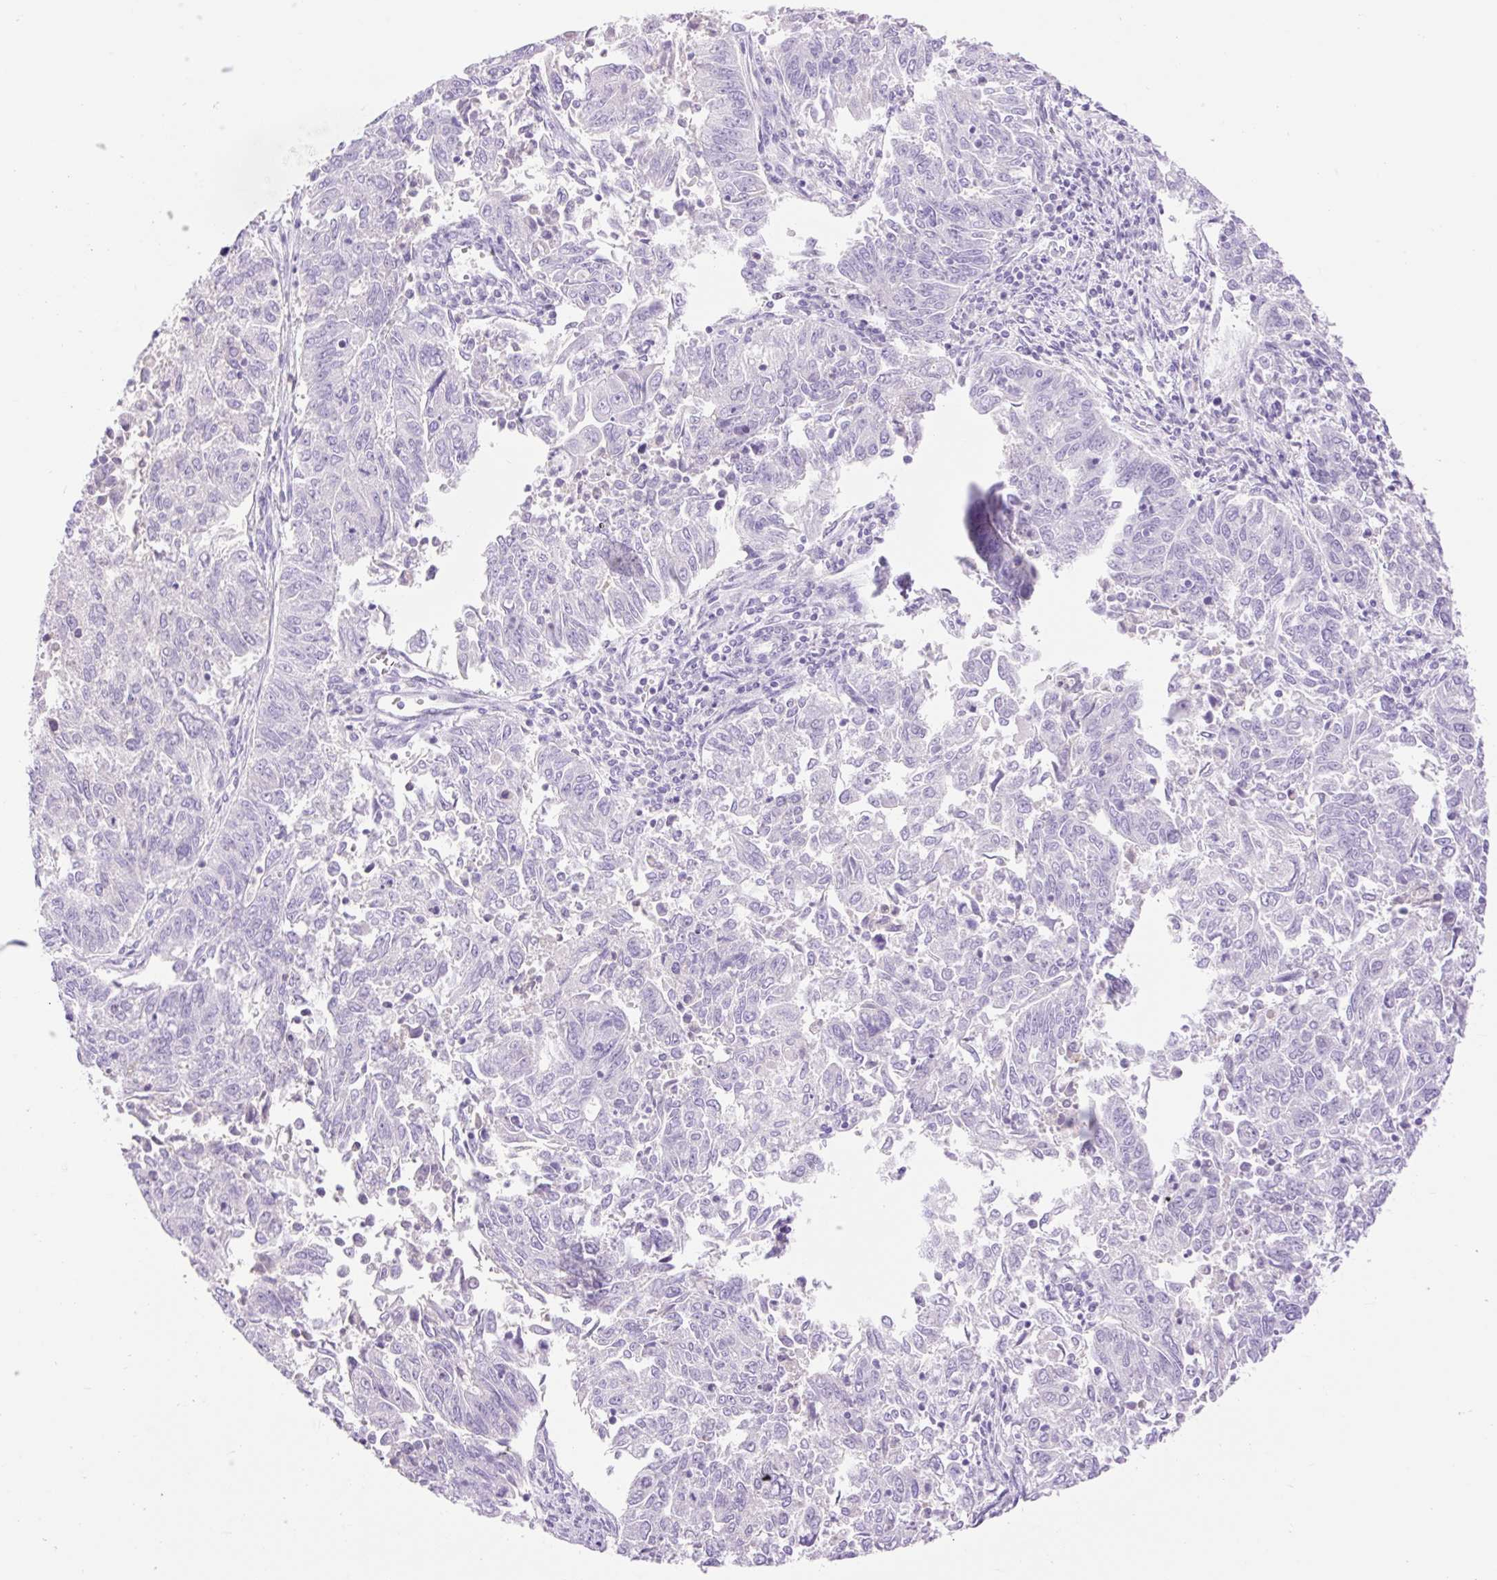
{"staining": {"intensity": "negative", "quantity": "none", "location": "none"}, "tissue": "endometrial cancer", "cell_type": "Tumor cells", "image_type": "cancer", "snomed": [{"axis": "morphology", "description": "Adenocarcinoma, NOS"}, {"axis": "topography", "description": "Endometrium"}], "caption": "IHC photomicrograph of human adenocarcinoma (endometrial) stained for a protein (brown), which shows no staining in tumor cells.", "gene": "SLC25A40", "patient": {"sex": "female", "age": 42}}